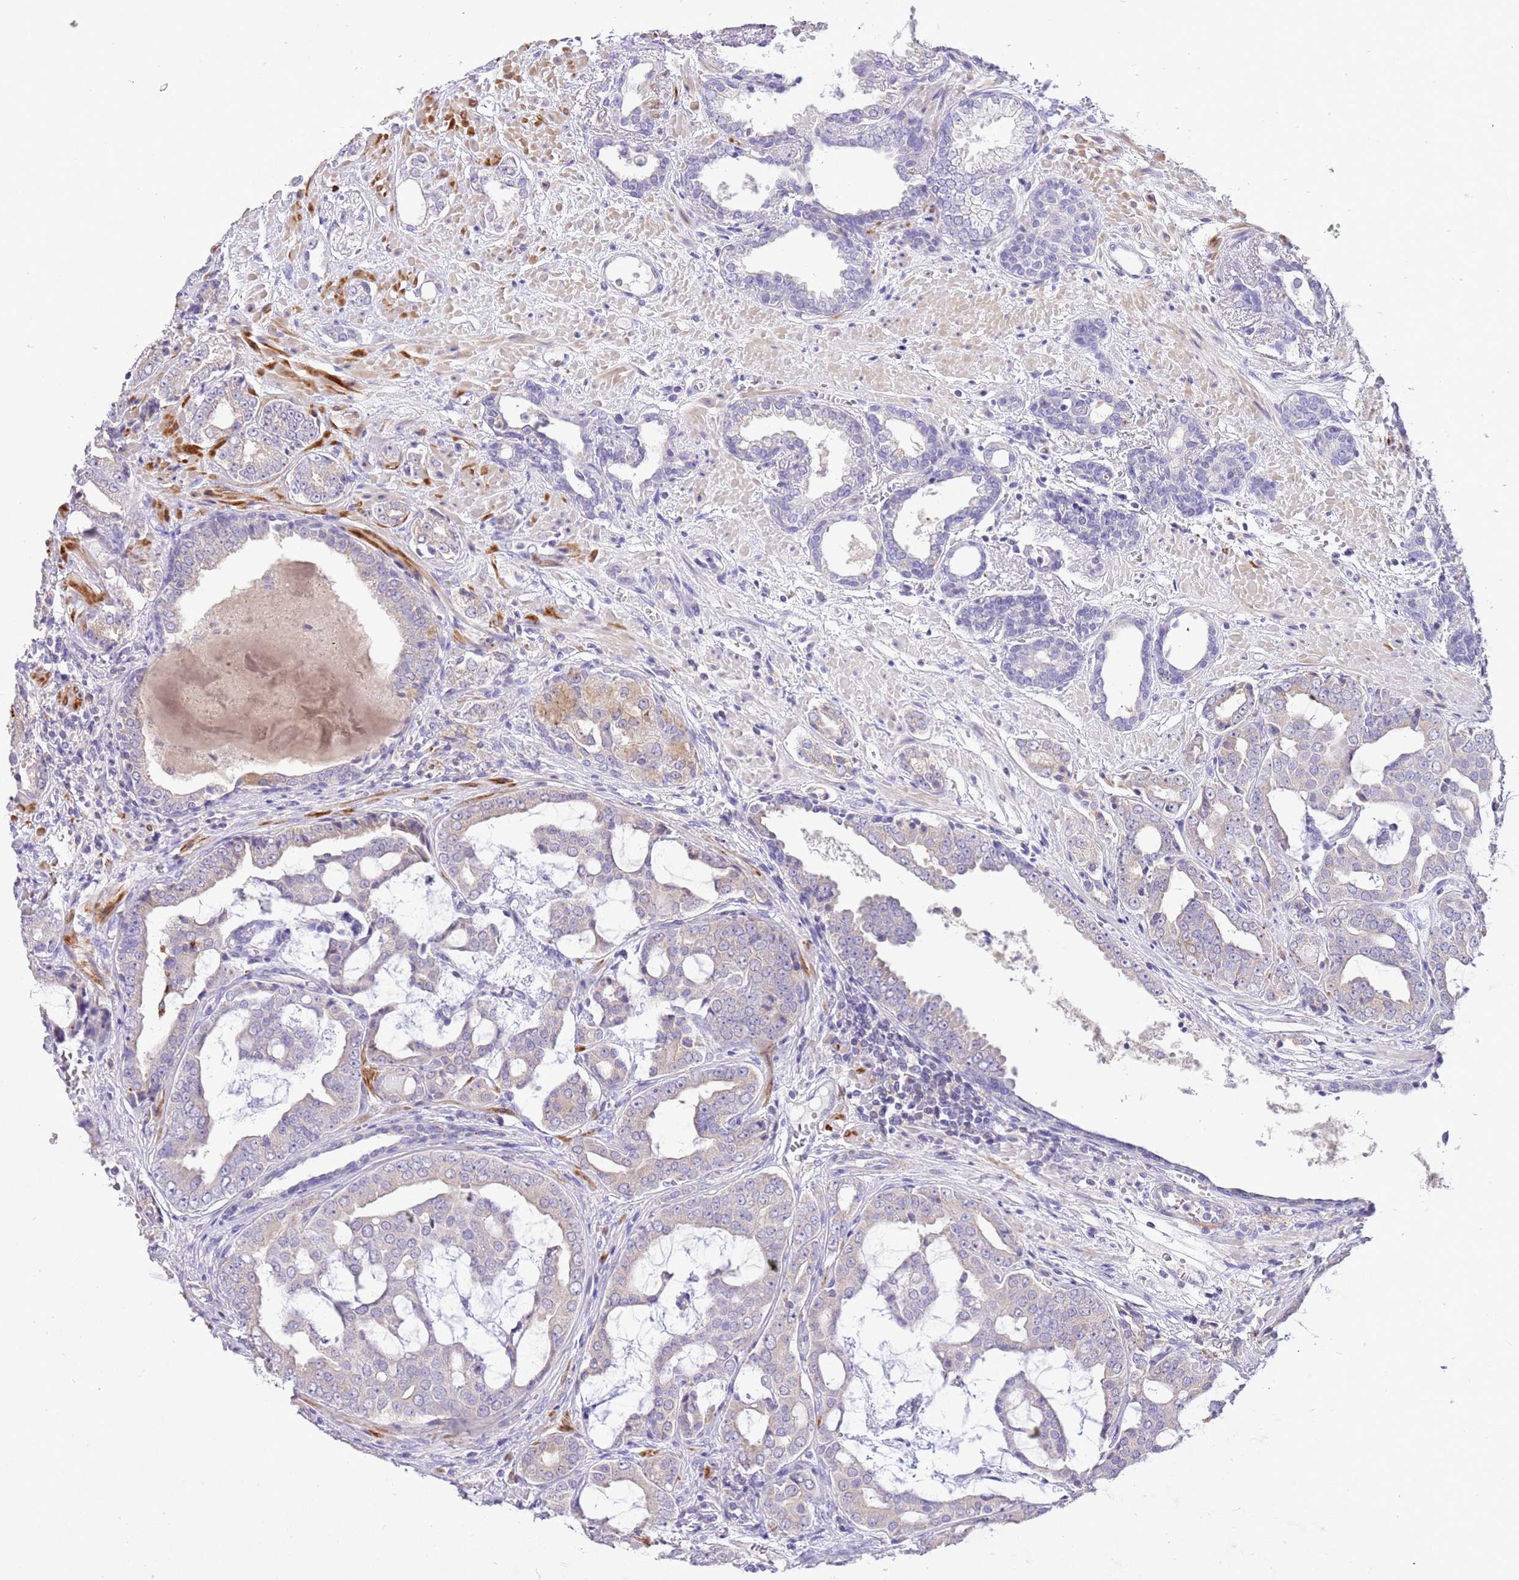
{"staining": {"intensity": "negative", "quantity": "none", "location": "none"}, "tissue": "prostate cancer", "cell_type": "Tumor cells", "image_type": "cancer", "snomed": [{"axis": "morphology", "description": "Adenocarcinoma, High grade"}, {"axis": "topography", "description": "Prostate"}], "caption": "Tumor cells are negative for protein expression in human prostate adenocarcinoma (high-grade).", "gene": "GLCE", "patient": {"sex": "male", "age": 71}}